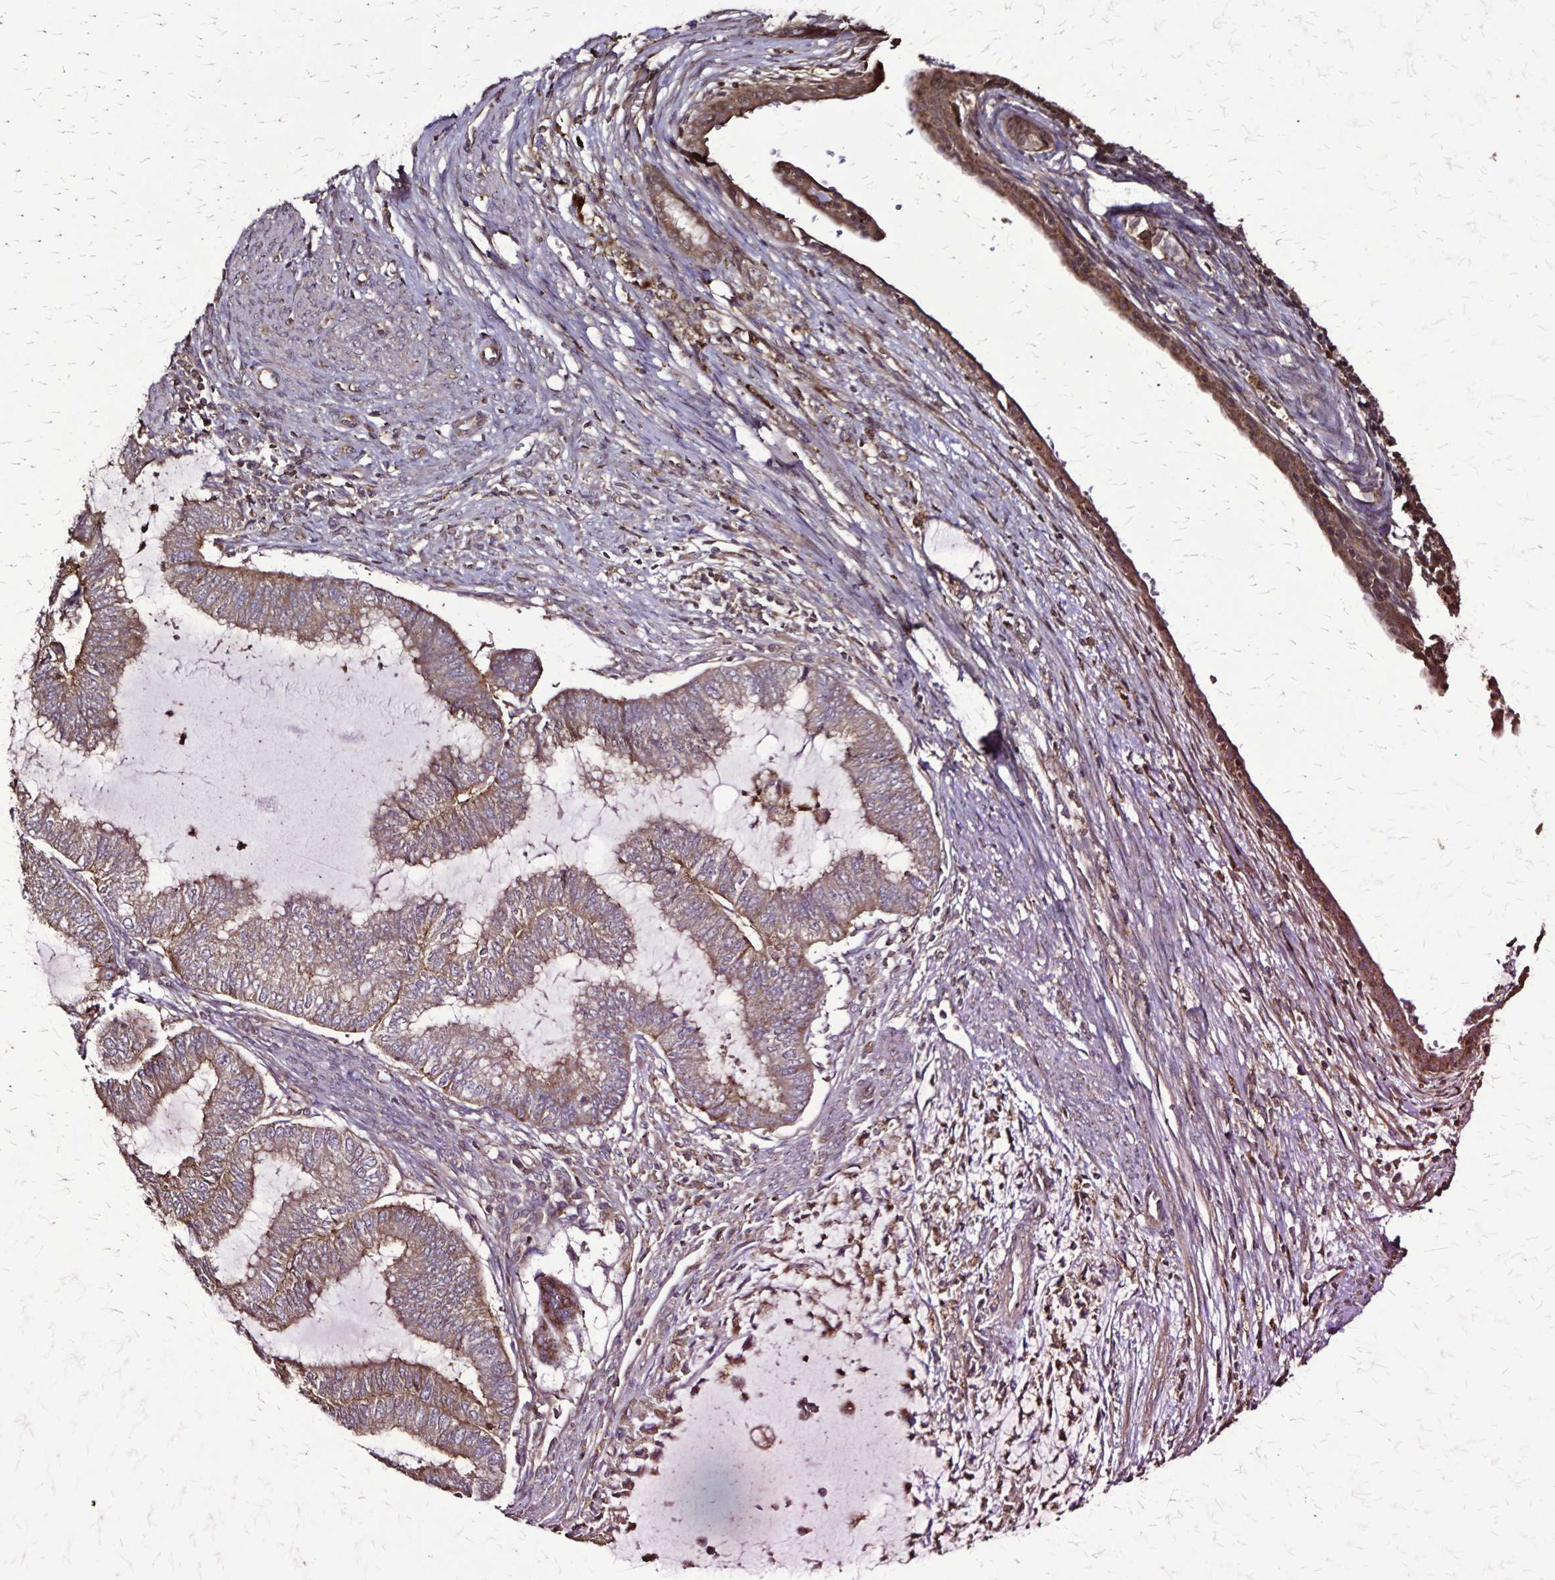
{"staining": {"intensity": "moderate", "quantity": ">75%", "location": "cytoplasmic/membranous"}, "tissue": "endometrial cancer", "cell_type": "Tumor cells", "image_type": "cancer", "snomed": [{"axis": "morphology", "description": "Adenocarcinoma, NOS"}, {"axis": "topography", "description": "Endometrium"}], "caption": "DAB immunohistochemical staining of human adenocarcinoma (endometrial) displays moderate cytoplasmic/membranous protein staining in approximately >75% of tumor cells.", "gene": "CHMP1B", "patient": {"sex": "female", "age": 79}}